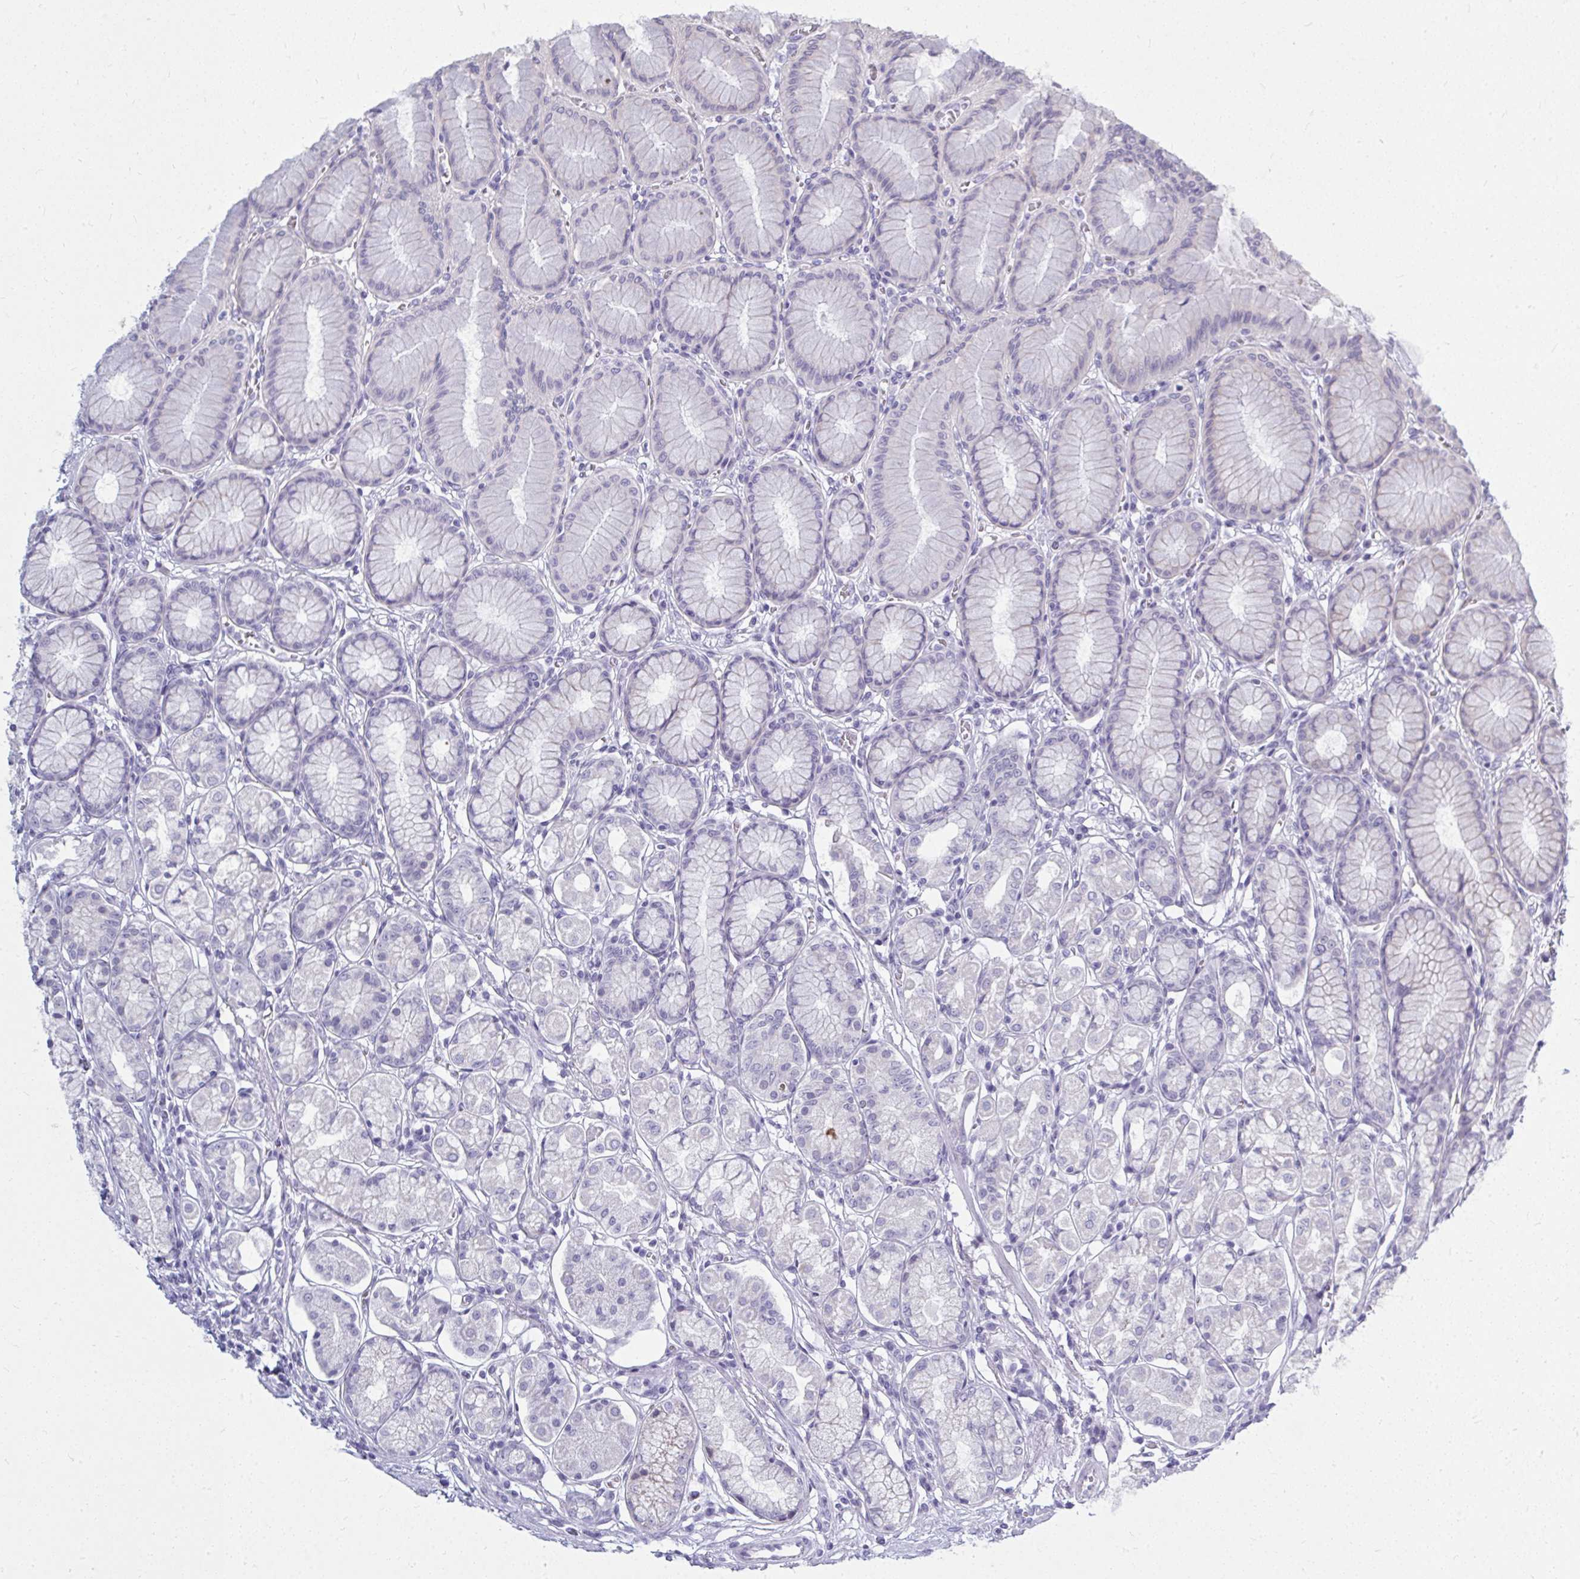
{"staining": {"intensity": "weak", "quantity": "<25%", "location": "cytoplasmic/membranous"}, "tissue": "stomach", "cell_type": "Glandular cells", "image_type": "normal", "snomed": [{"axis": "morphology", "description": "Normal tissue, NOS"}, {"axis": "topography", "description": "Stomach"}, {"axis": "topography", "description": "Stomach, lower"}], "caption": "There is no significant positivity in glandular cells of stomach. (Brightfield microscopy of DAB (3,3'-diaminobenzidine) immunohistochemistry (IHC) at high magnification).", "gene": "QDPR", "patient": {"sex": "male", "age": 76}}